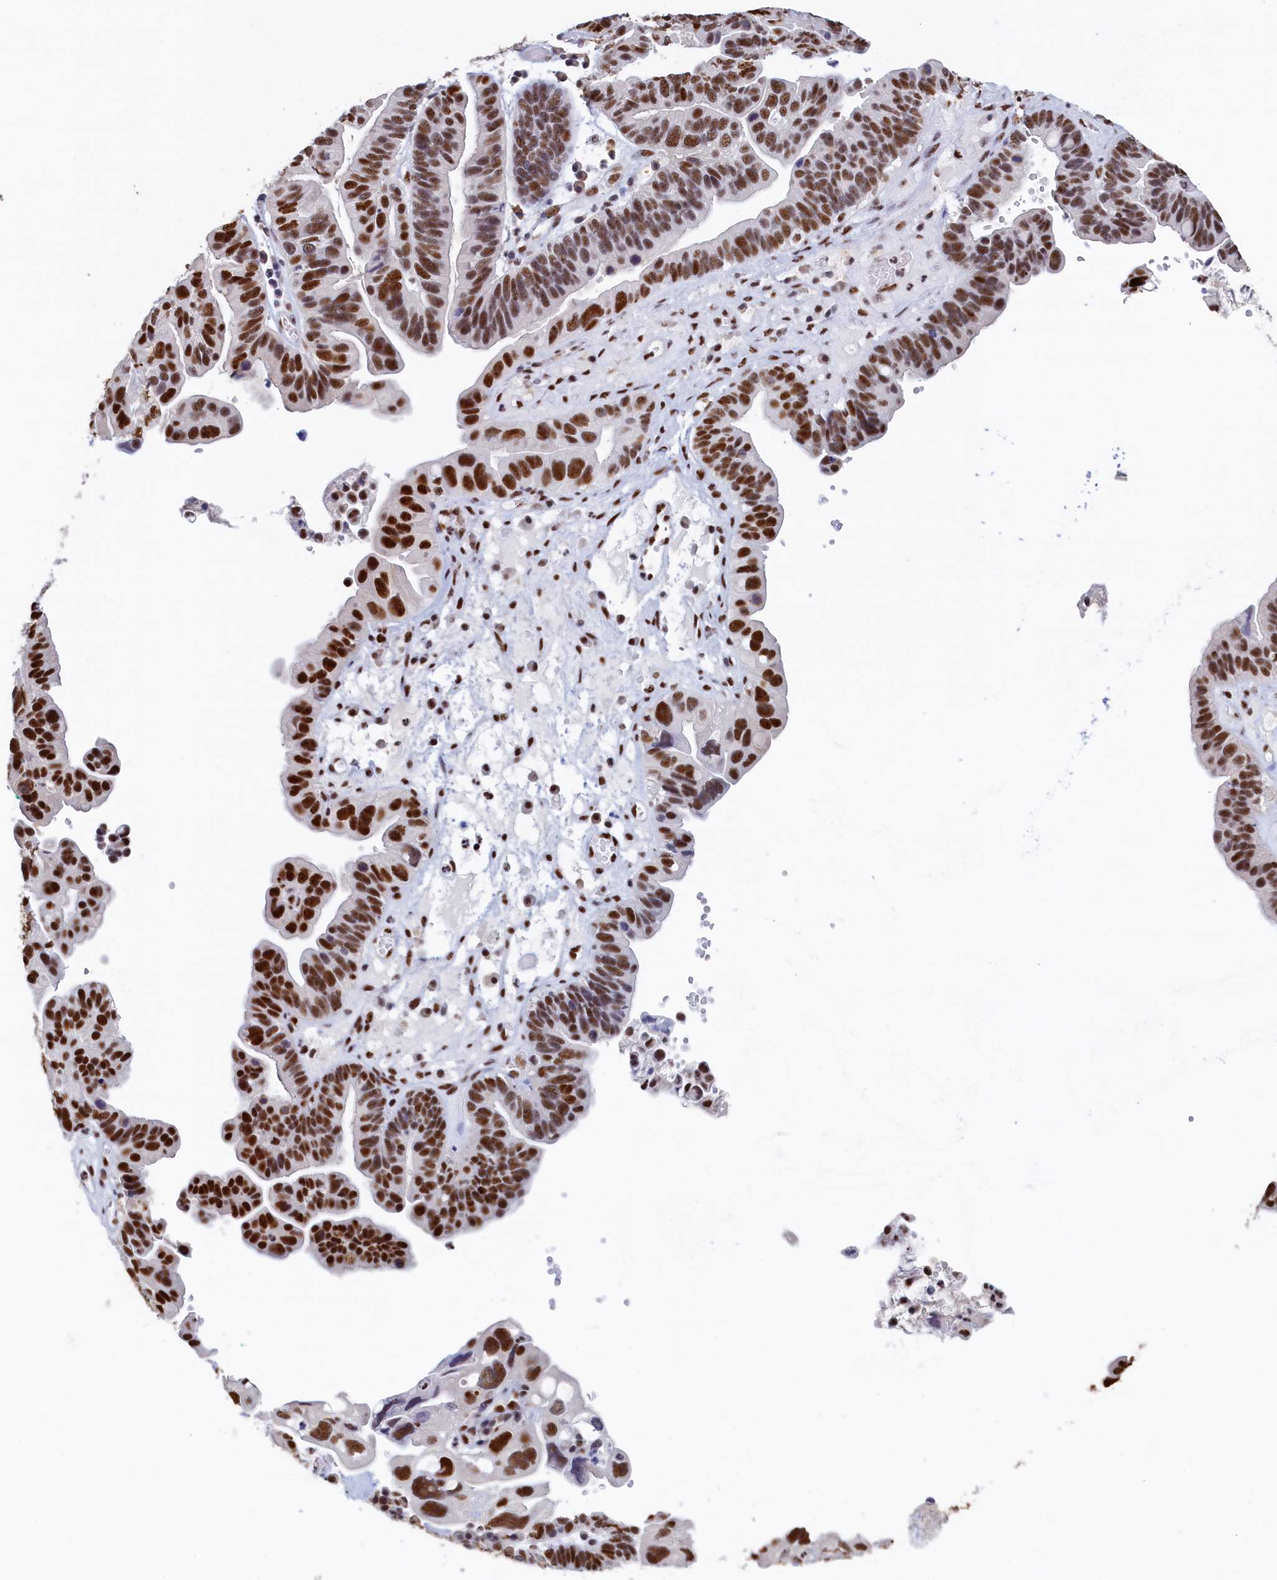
{"staining": {"intensity": "strong", "quantity": ">75%", "location": "nuclear"}, "tissue": "ovarian cancer", "cell_type": "Tumor cells", "image_type": "cancer", "snomed": [{"axis": "morphology", "description": "Cystadenocarcinoma, serous, NOS"}, {"axis": "topography", "description": "Ovary"}], "caption": "Ovarian cancer (serous cystadenocarcinoma) stained for a protein (brown) demonstrates strong nuclear positive positivity in about >75% of tumor cells.", "gene": "MOSPD3", "patient": {"sex": "female", "age": 56}}